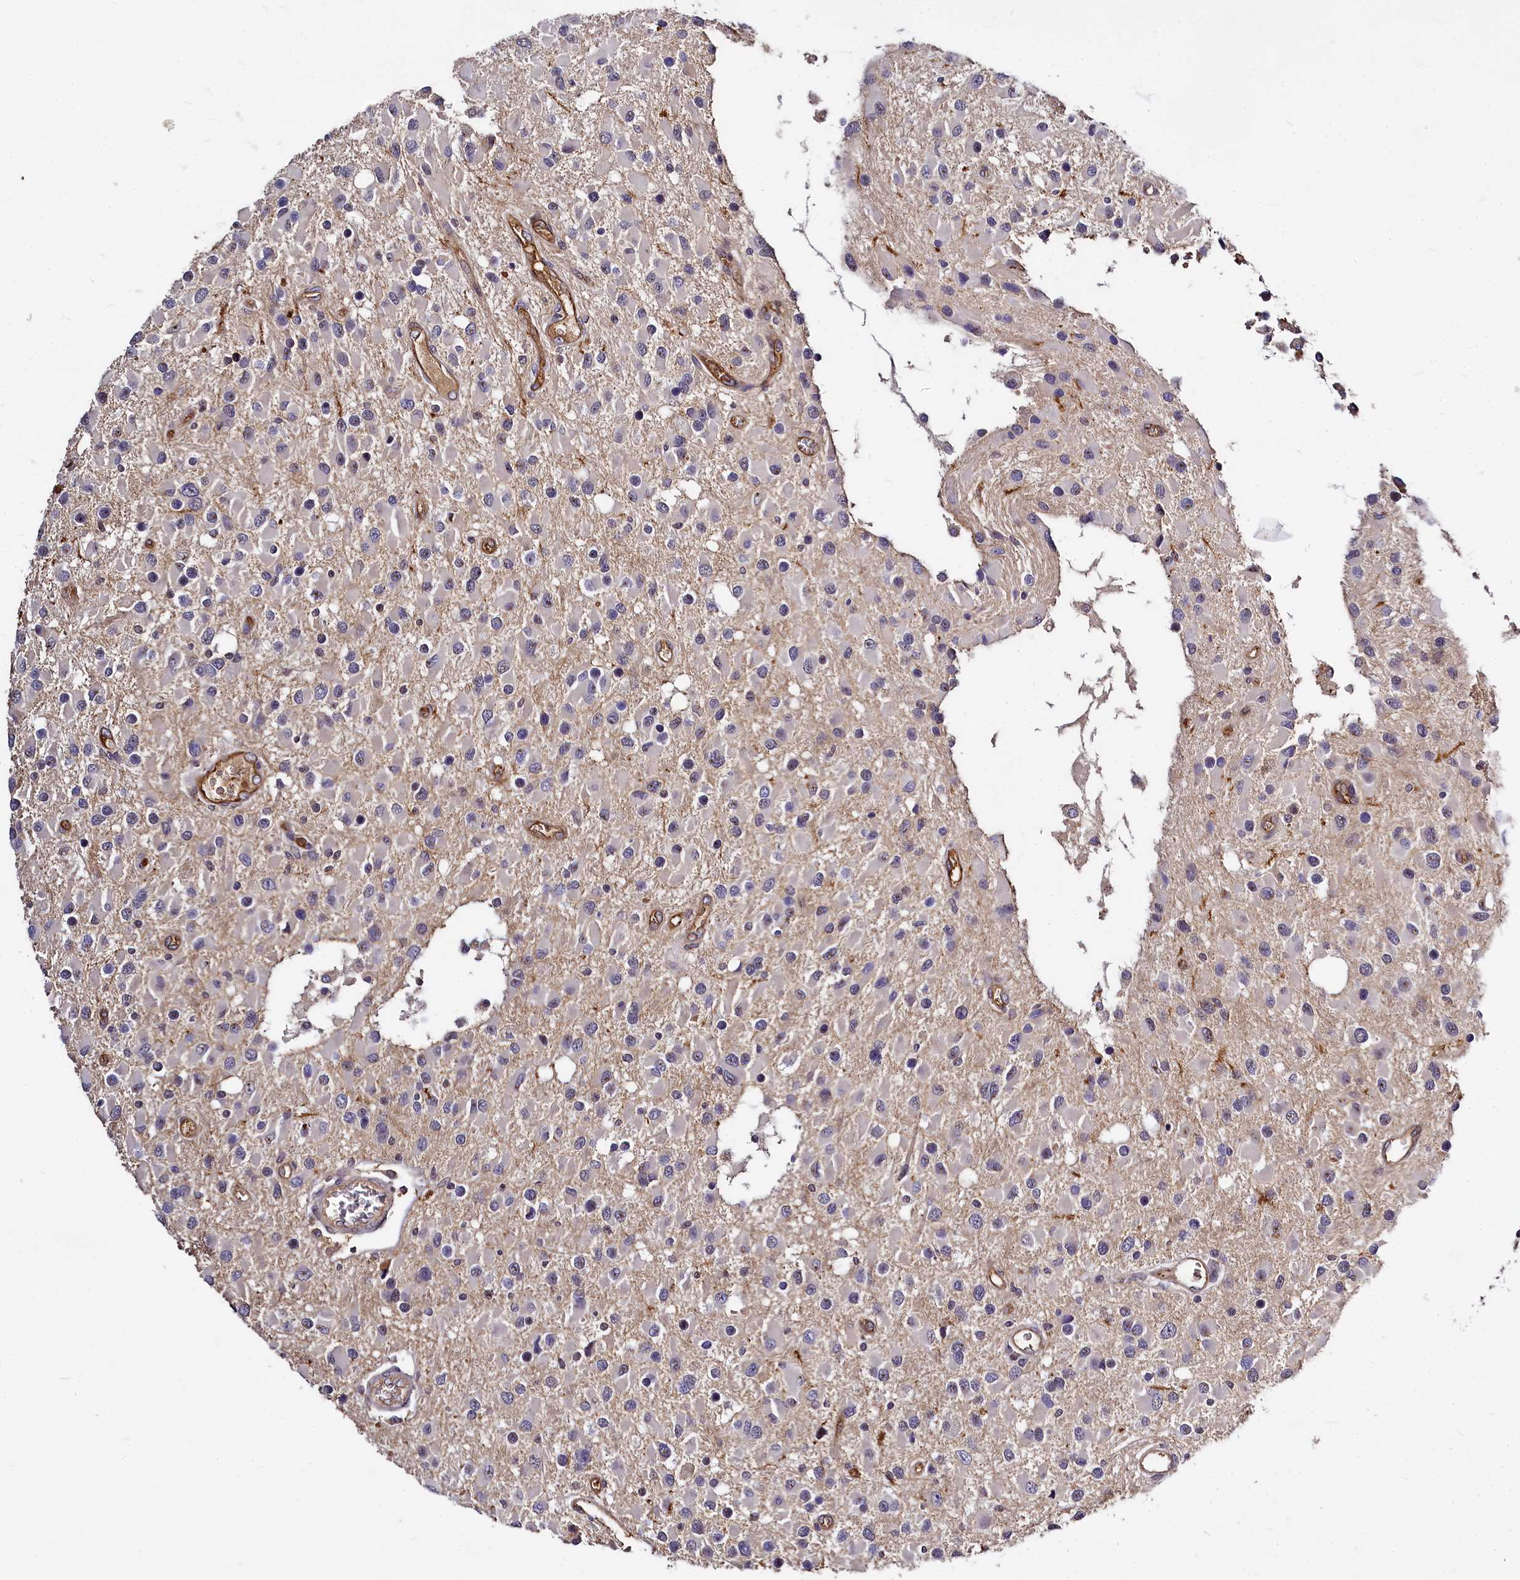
{"staining": {"intensity": "negative", "quantity": "none", "location": "none"}, "tissue": "glioma", "cell_type": "Tumor cells", "image_type": "cancer", "snomed": [{"axis": "morphology", "description": "Glioma, malignant, High grade"}, {"axis": "topography", "description": "Brain"}], "caption": "Tumor cells are negative for protein expression in human malignant glioma (high-grade). Brightfield microscopy of immunohistochemistry stained with DAB (3,3'-diaminobenzidine) (brown) and hematoxylin (blue), captured at high magnification.", "gene": "ATG101", "patient": {"sex": "male", "age": 53}}